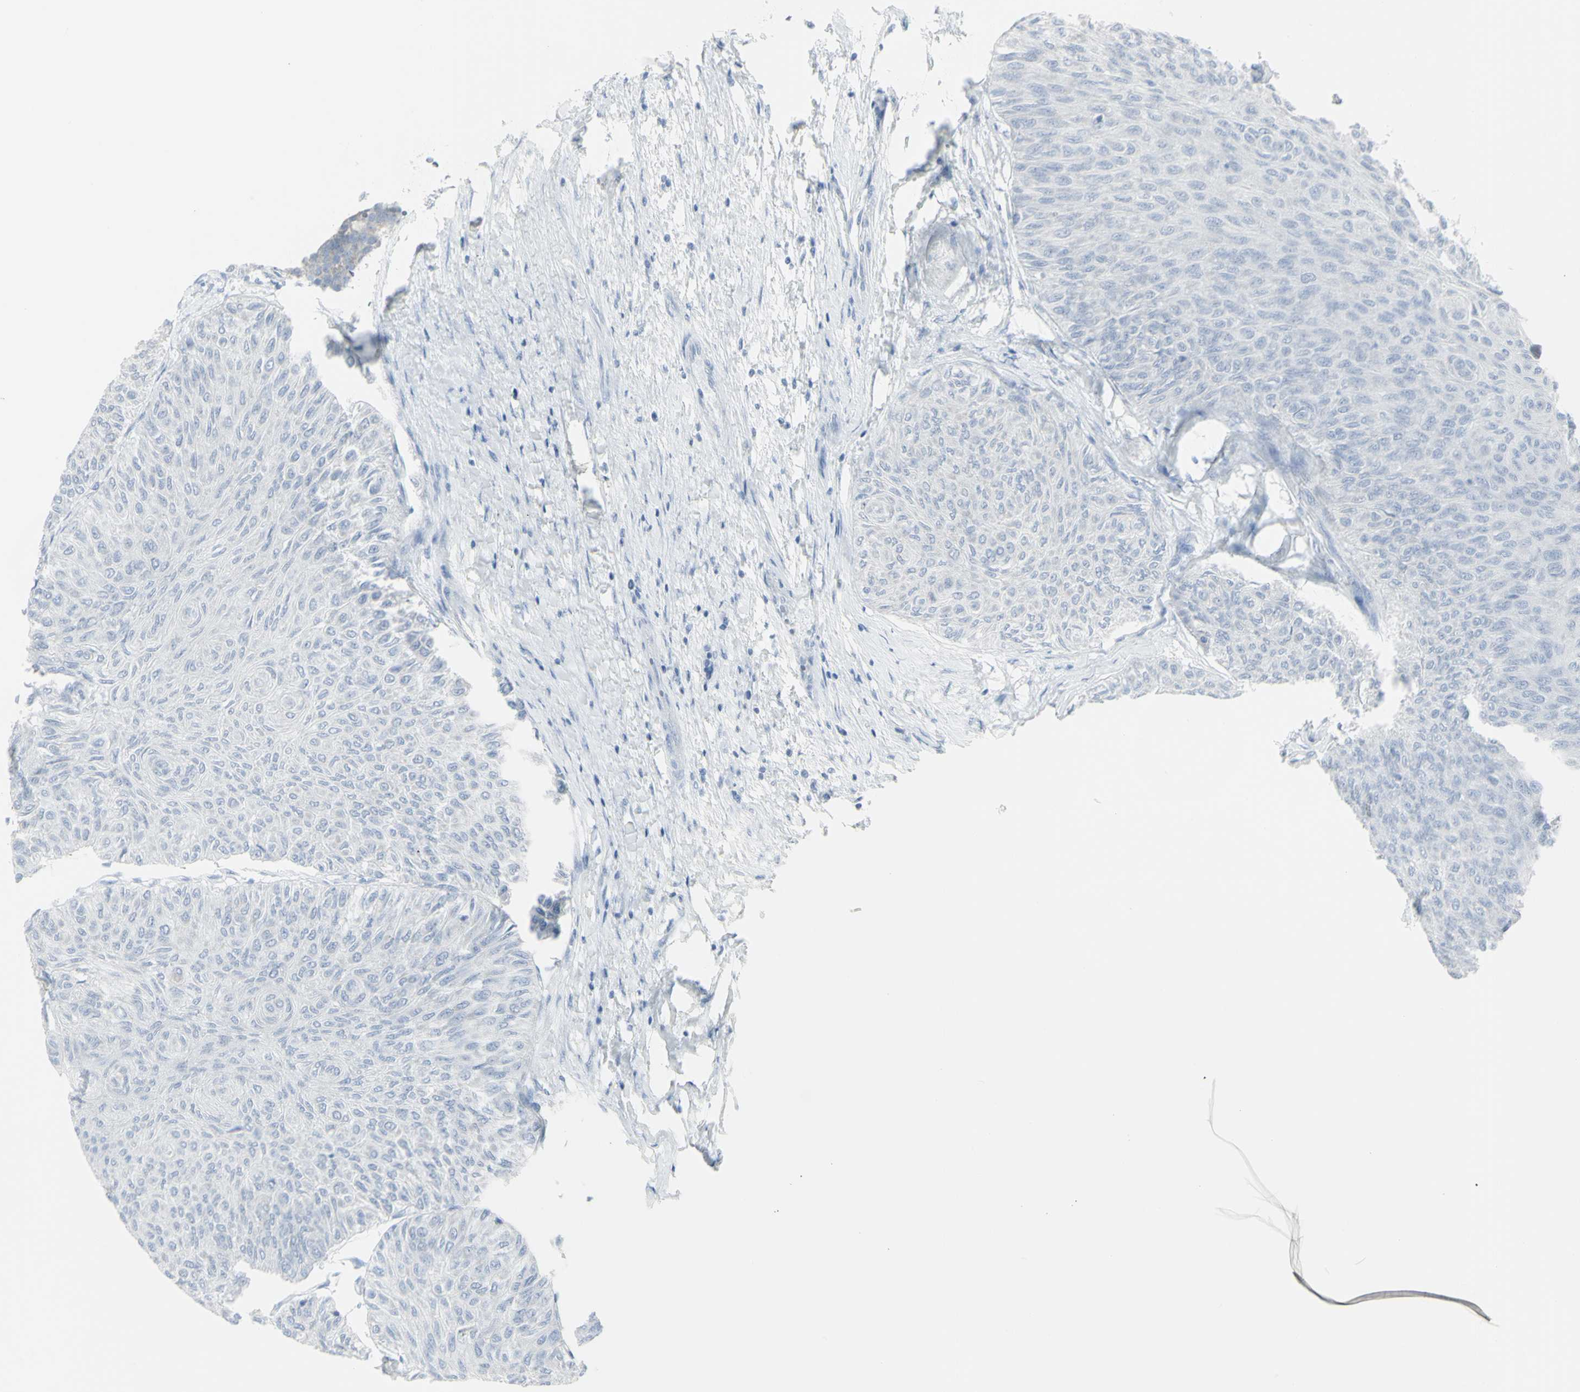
{"staining": {"intensity": "negative", "quantity": "none", "location": "none"}, "tissue": "urothelial cancer", "cell_type": "Tumor cells", "image_type": "cancer", "snomed": [{"axis": "morphology", "description": "Urothelial carcinoma, Low grade"}, {"axis": "topography", "description": "Urinary bladder"}], "caption": "Histopathology image shows no protein staining in tumor cells of urothelial carcinoma (low-grade) tissue.", "gene": "ENSG00000198211", "patient": {"sex": "male", "age": 78}}